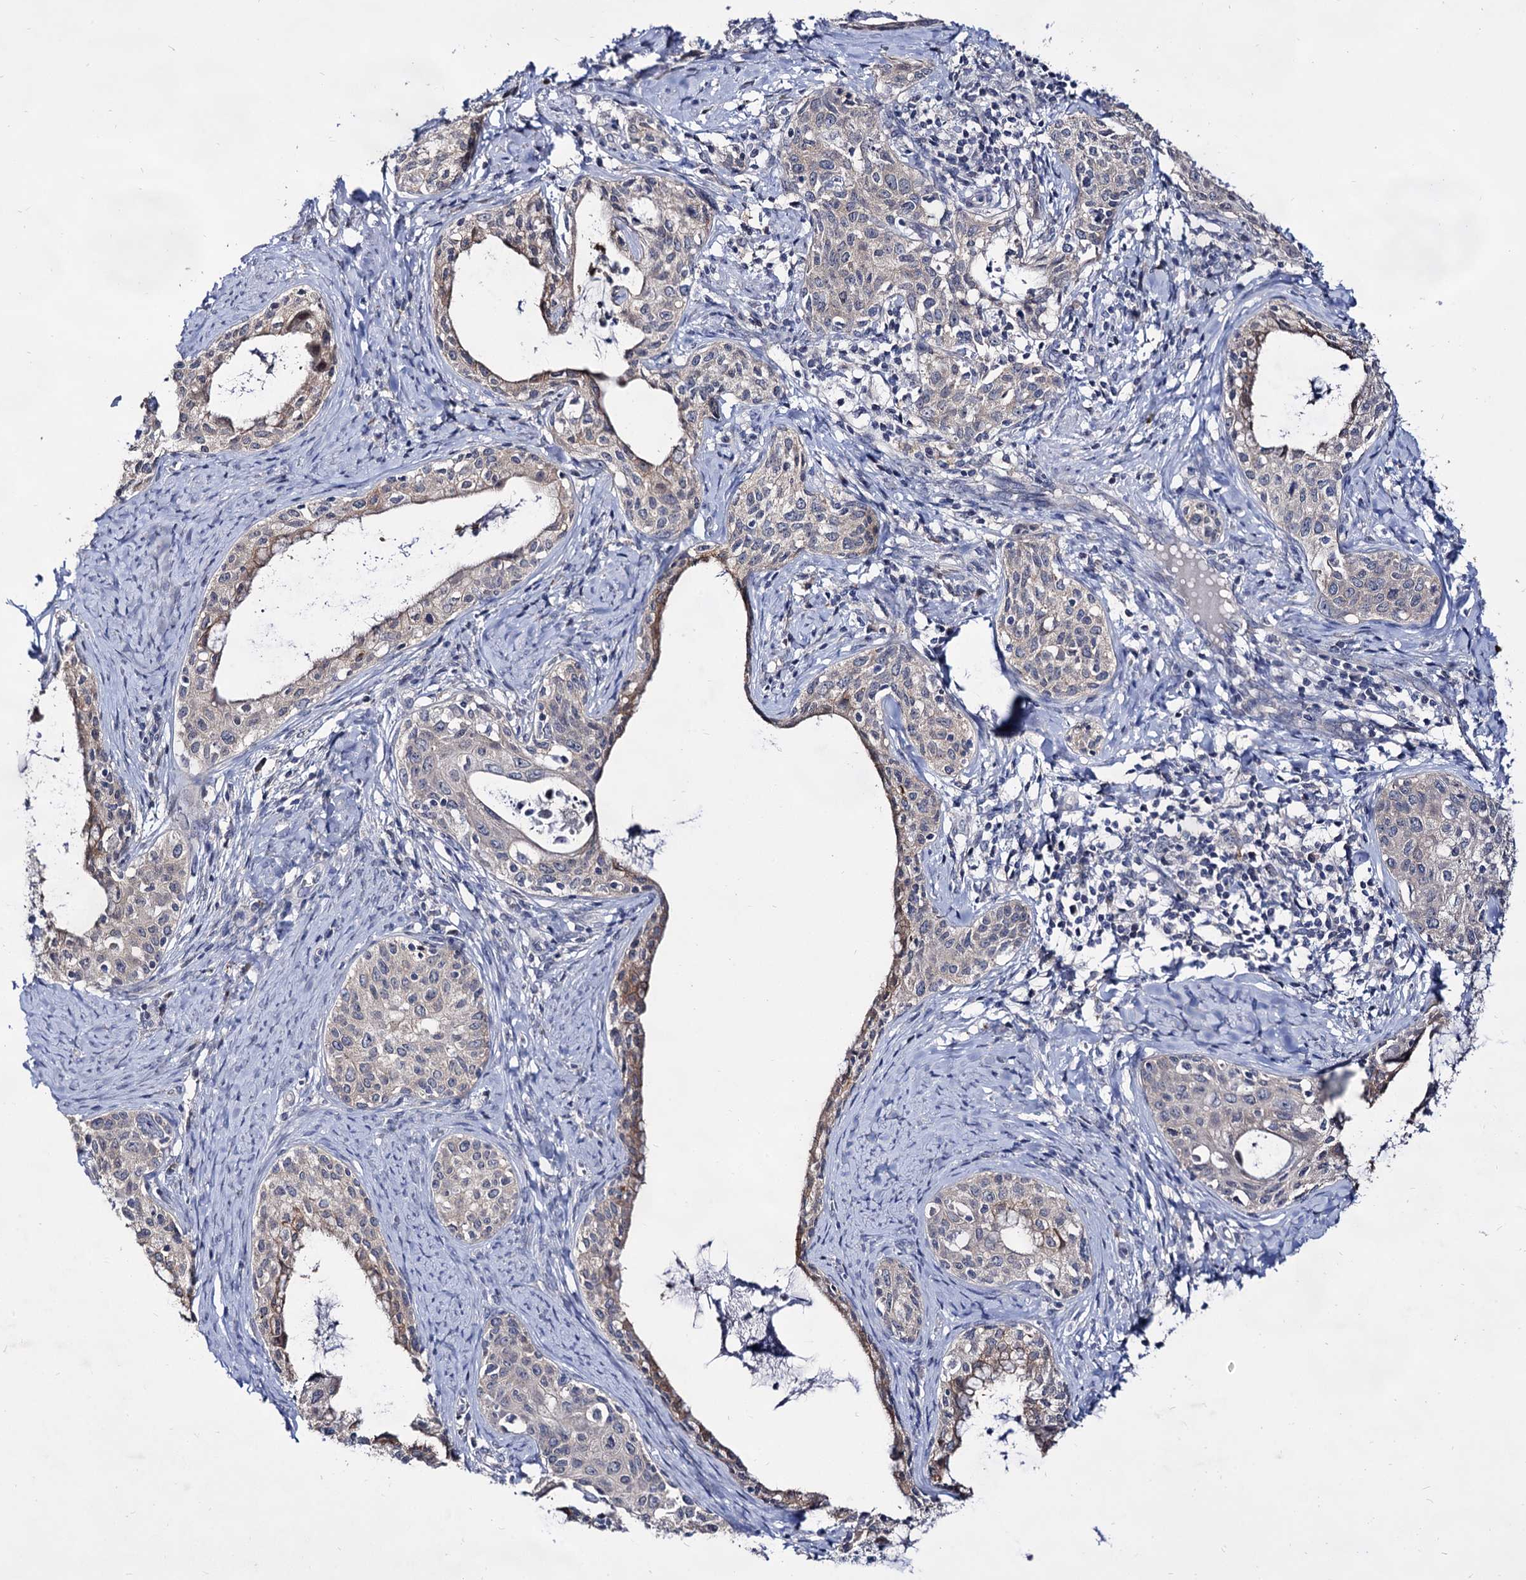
{"staining": {"intensity": "weak", "quantity": "<25%", "location": "cytoplasmic/membranous"}, "tissue": "cervical cancer", "cell_type": "Tumor cells", "image_type": "cancer", "snomed": [{"axis": "morphology", "description": "Squamous cell carcinoma, NOS"}, {"axis": "morphology", "description": "Adenocarcinoma, NOS"}, {"axis": "topography", "description": "Cervix"}], "caption": "Protein analysis of squamous cell carcinoma (cervical) displays no significant positivity in tumor cells.", "gene": "ARFIP2", "patient": {"sex": "female", "age": 52}}